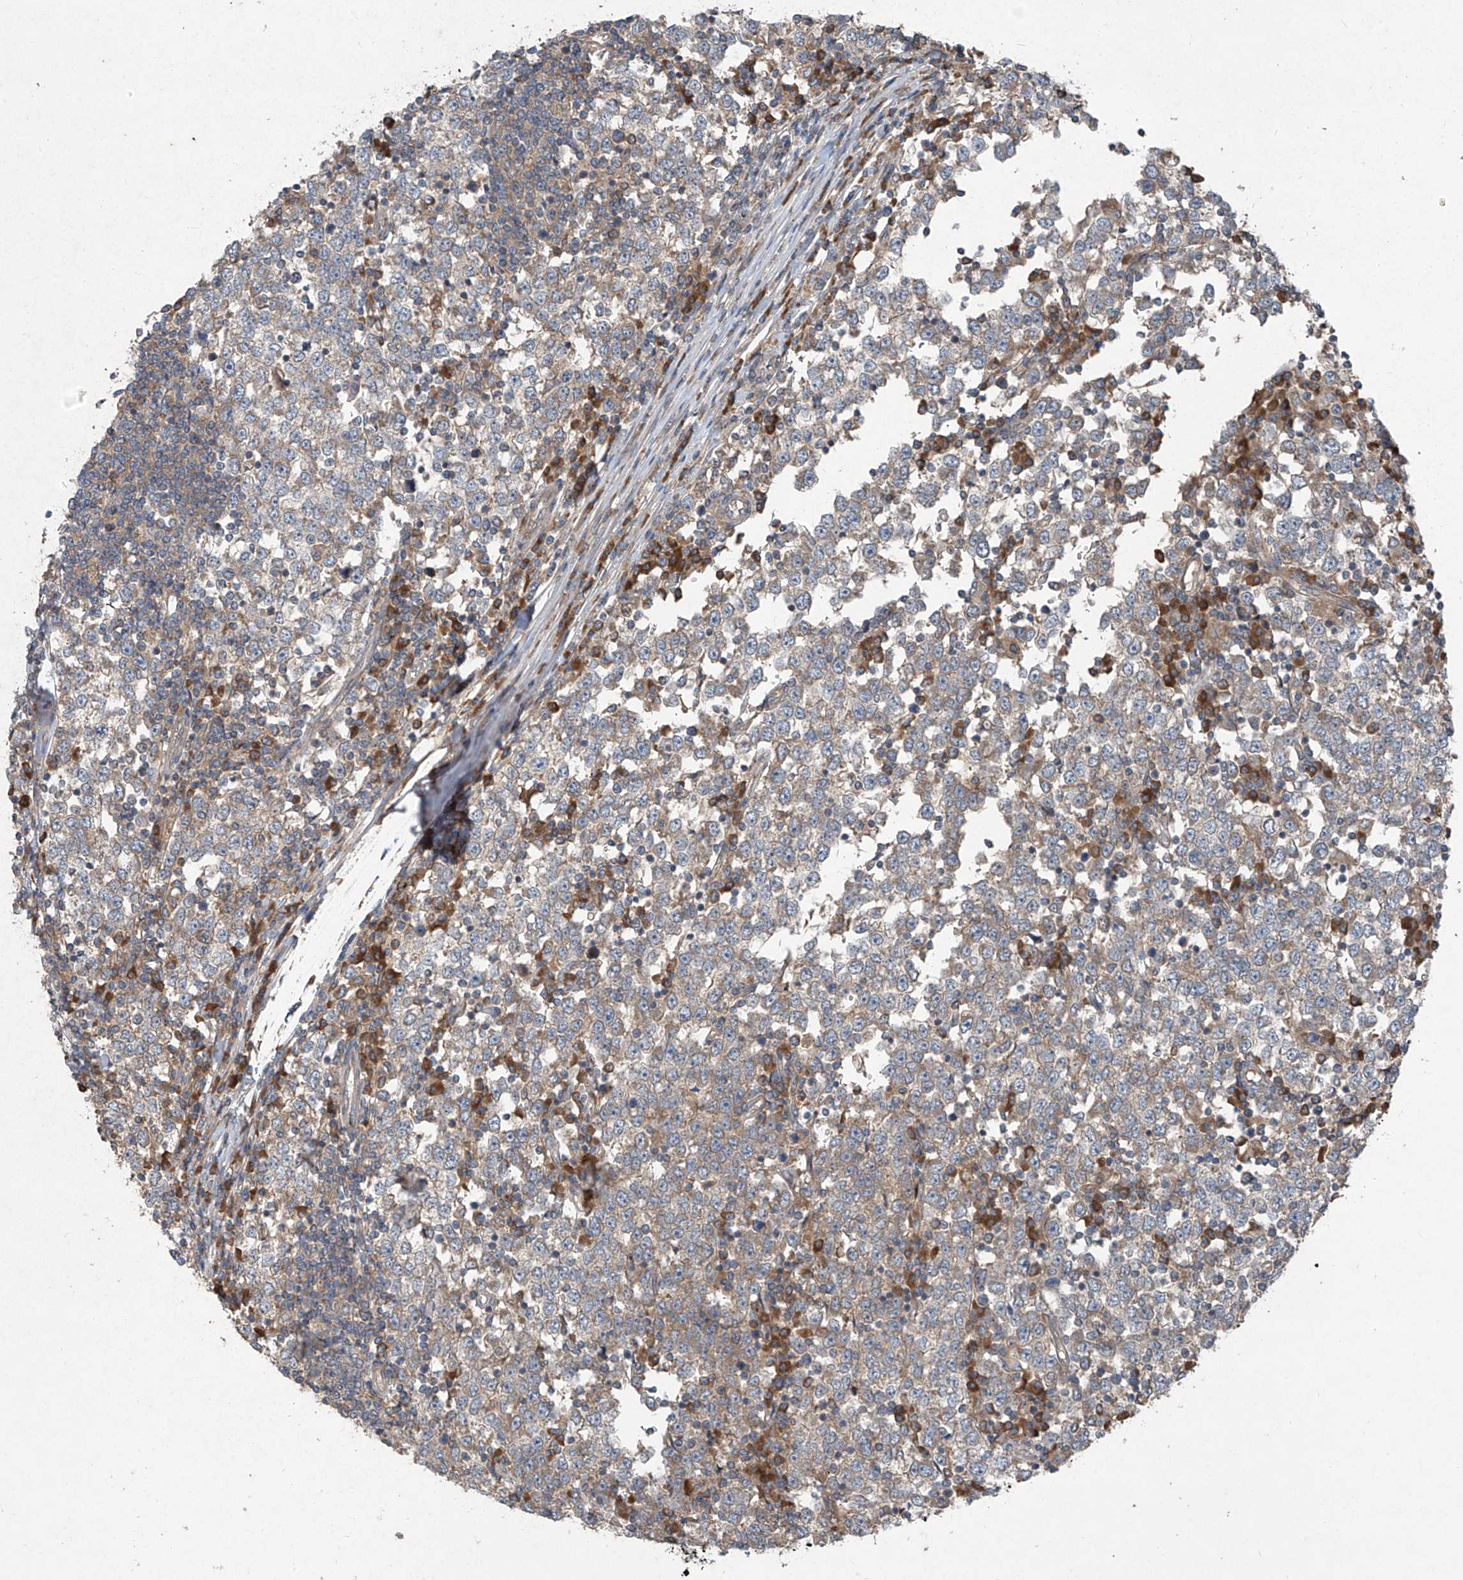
{"staining": {"intensity": "weak", "quantity": "<25%", "location": "cytoplasmic/membranous"}, "tissue": "testis cancer", "cell_type": "Tumor cells", "image_type": "cancer", "snomed": [{"axis": "morphology", "description": "Seminoma, NOS"}, {"axis": "topography", "description": "Testis"}], "caption": "The IHC image has no significant expression in tumor cells of testis cancer tissue. The staining is performed using DAB brown chromogen with nuclei counter-stained in using hematoxylin.", "gene": "FOXRED2", "patient": {"sex": "male", "age": 65}}